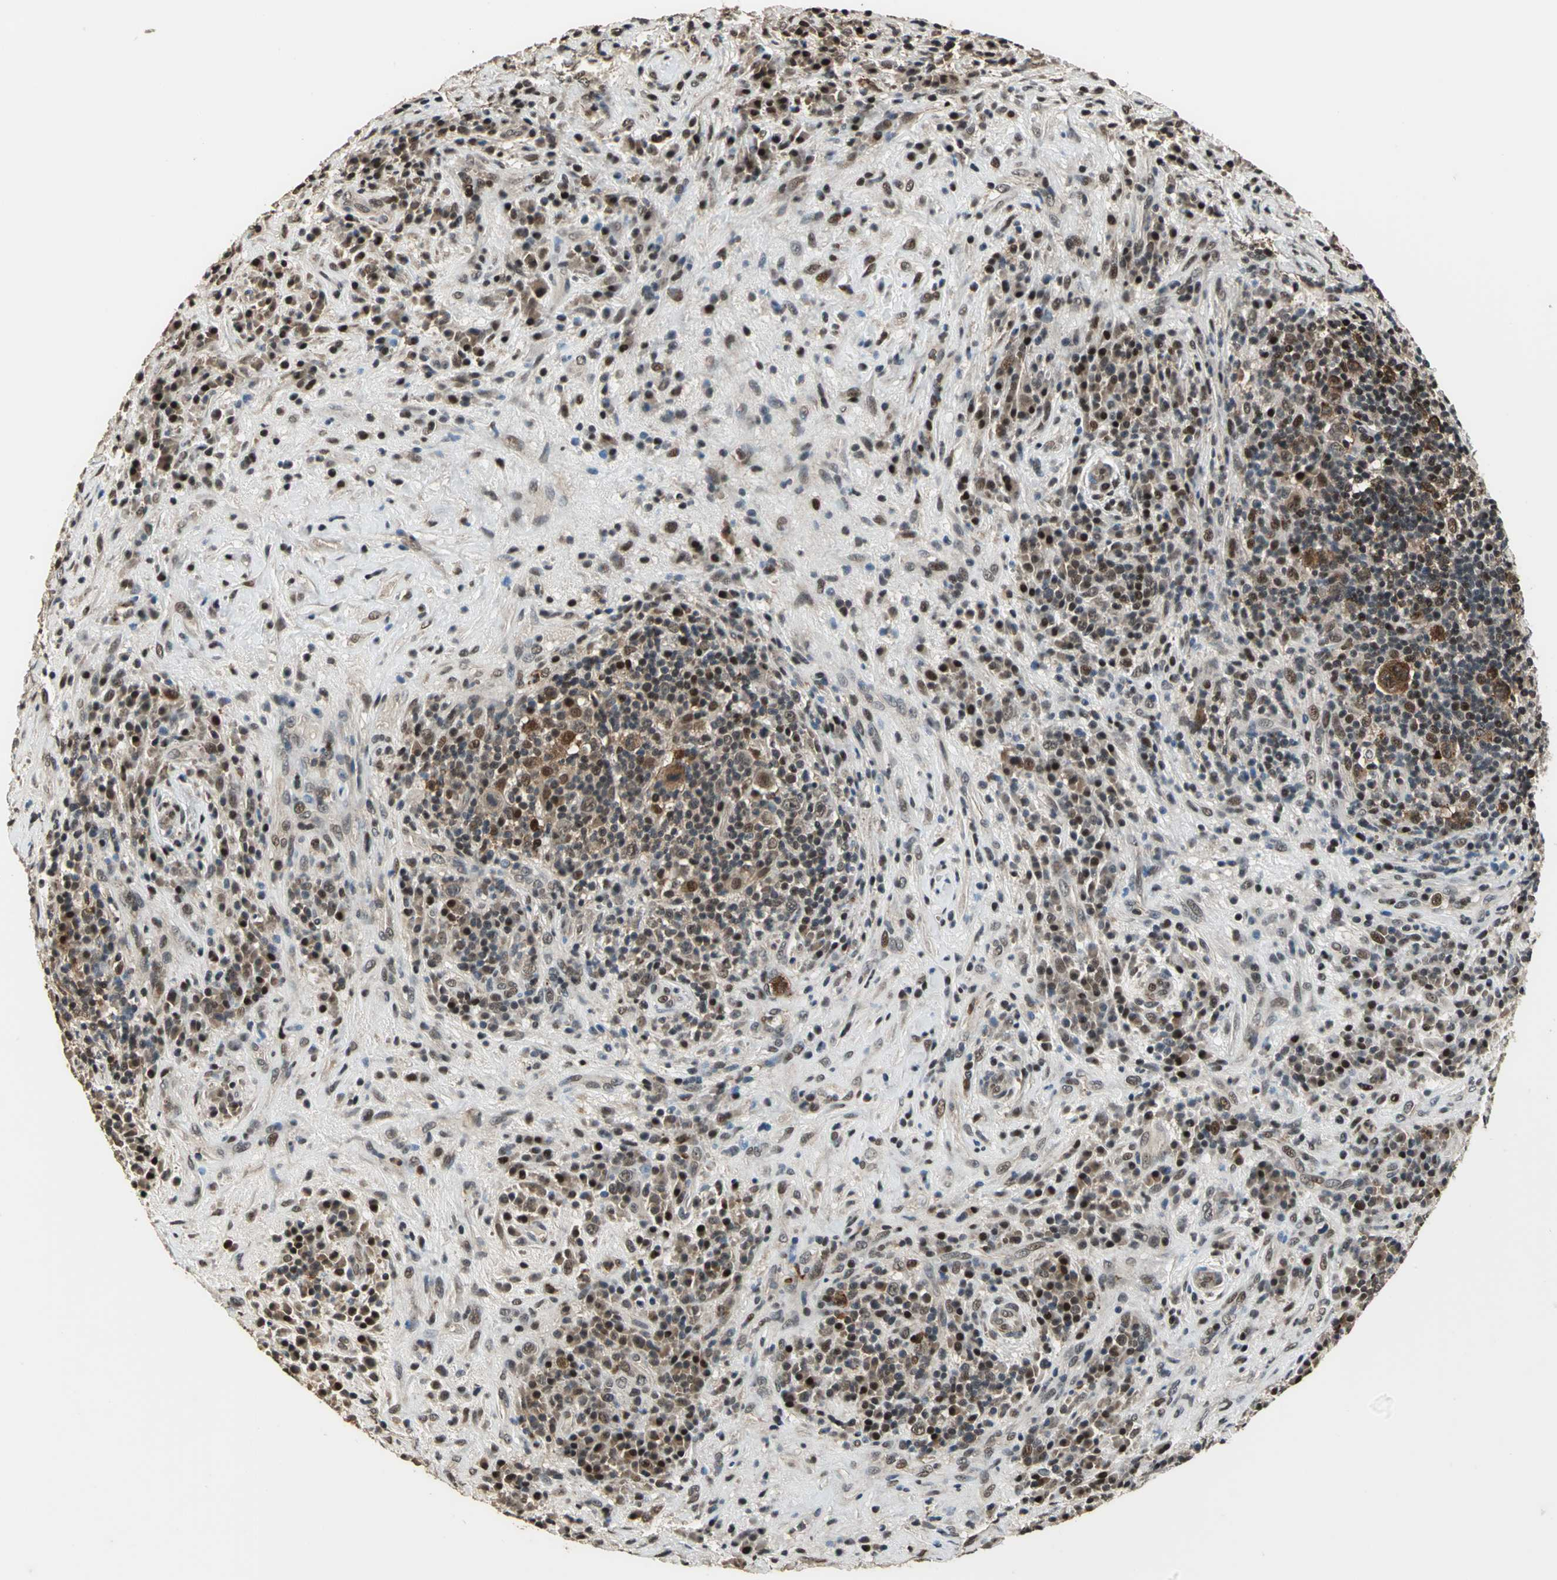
{"staining": {"intensity": "moderate", "quantity": ">75%", "location": "cytoplasmic/membranous,nuclear"}, "tissue": "lymphoma", "cell_type": "Tumor cells", "image_type": "cancer", "snomed": [{"axis": "morphology", "description": "Hodgkin's disease, NOS"}, {"axis": "topography", "description": "Lymph node"}], "caption": "A histopathology image showing moderate cytoplasmic/membranous and nuclear positivity in about >75% of tumor cells in lymphoma, as visualized by brown immunohistochemical staining.", "gene": "MIS18BP1", "patient": {"sex": "female", "age": 25}}